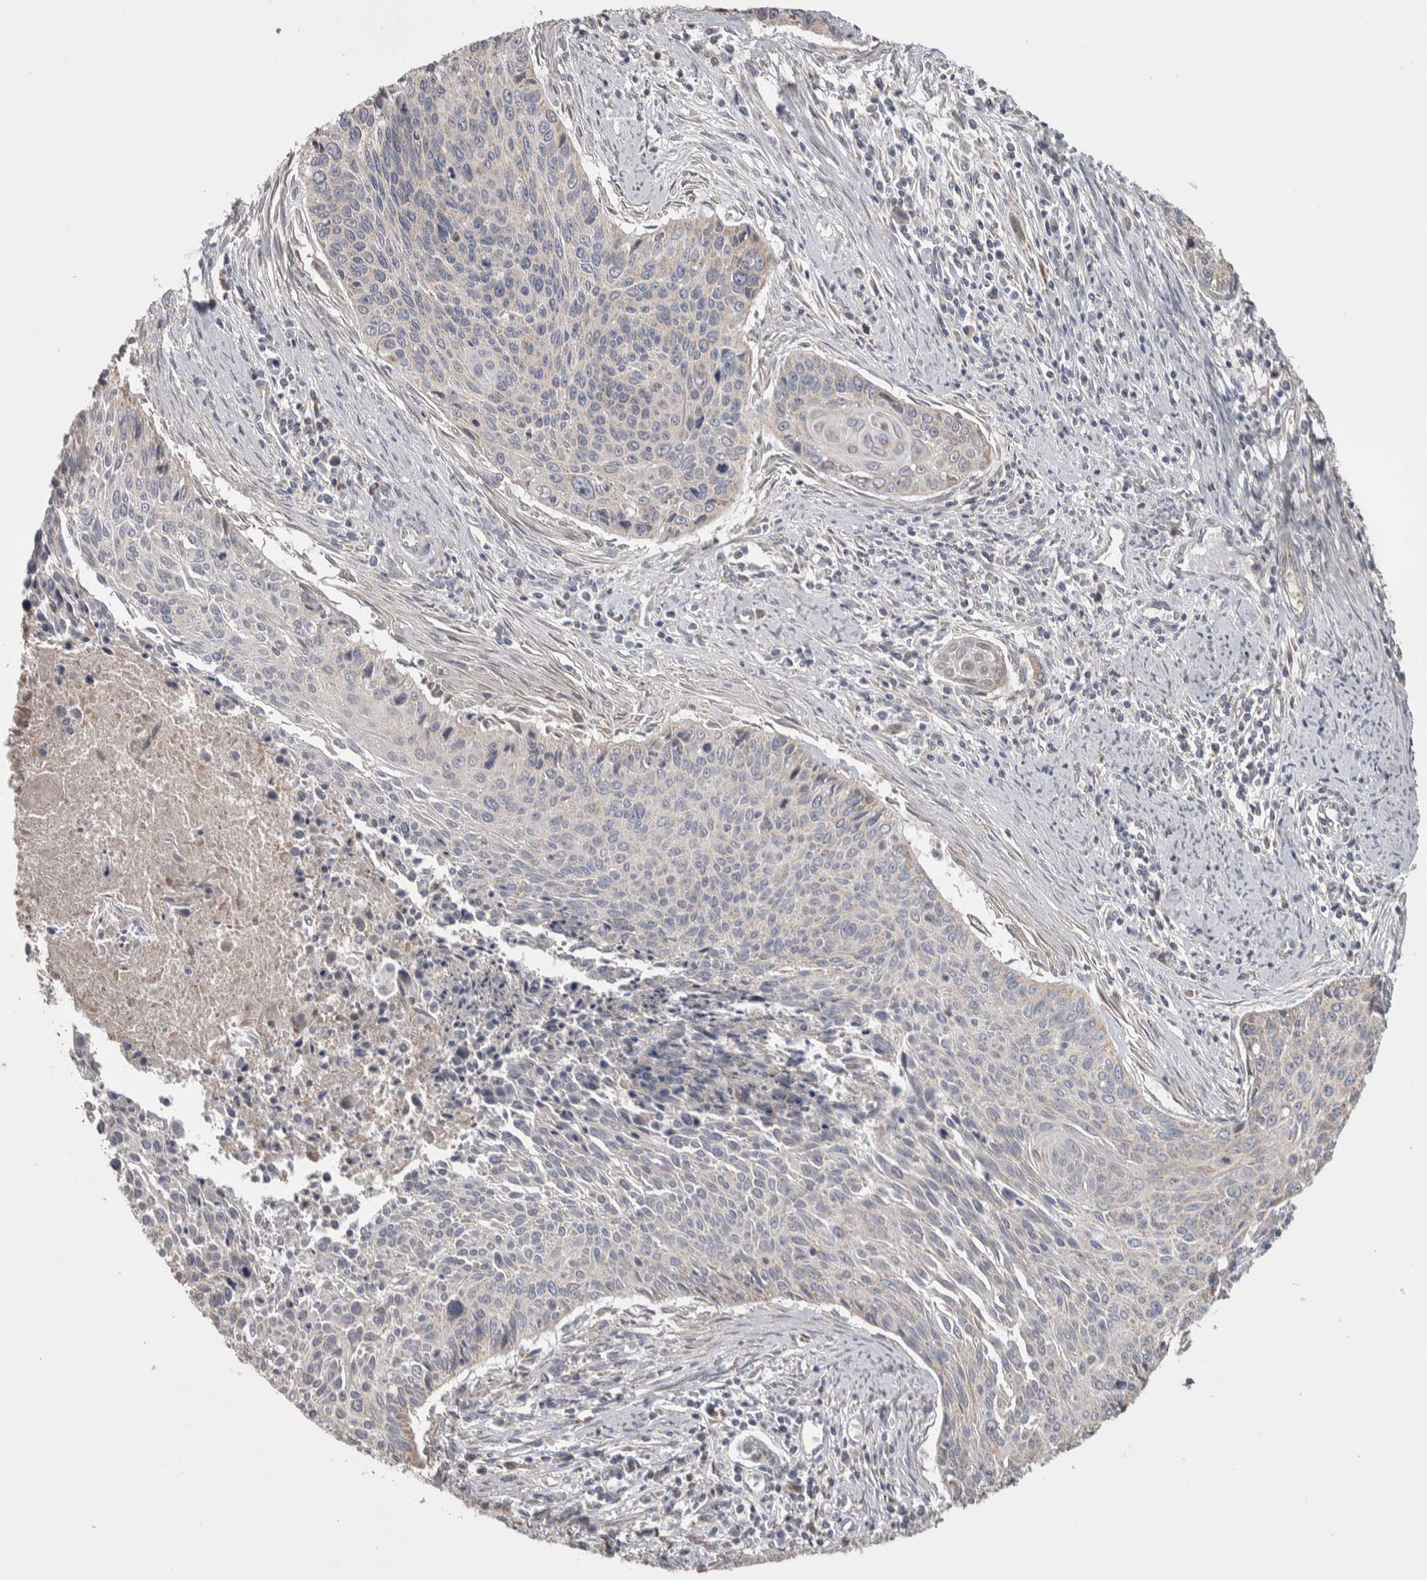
{"staining": {"intensity": "negative", "quantity": "none", "location": "none"}, "tissue": "cervical cancer", "cell_type": "Tumor cells", "image_type": "cancer", "snomed": [{"axis": "morphology", "description": "Squamous cell carcinoma, NOS"}, {"axis": "topography", "description": "Cervix"}], "caption": "Human cervical cancer stained for a protein using immunohistochemistry exhibits no expression in tumor cells.", "gene": "SCO1", "patient": {"sex": "female", "age": 55}}